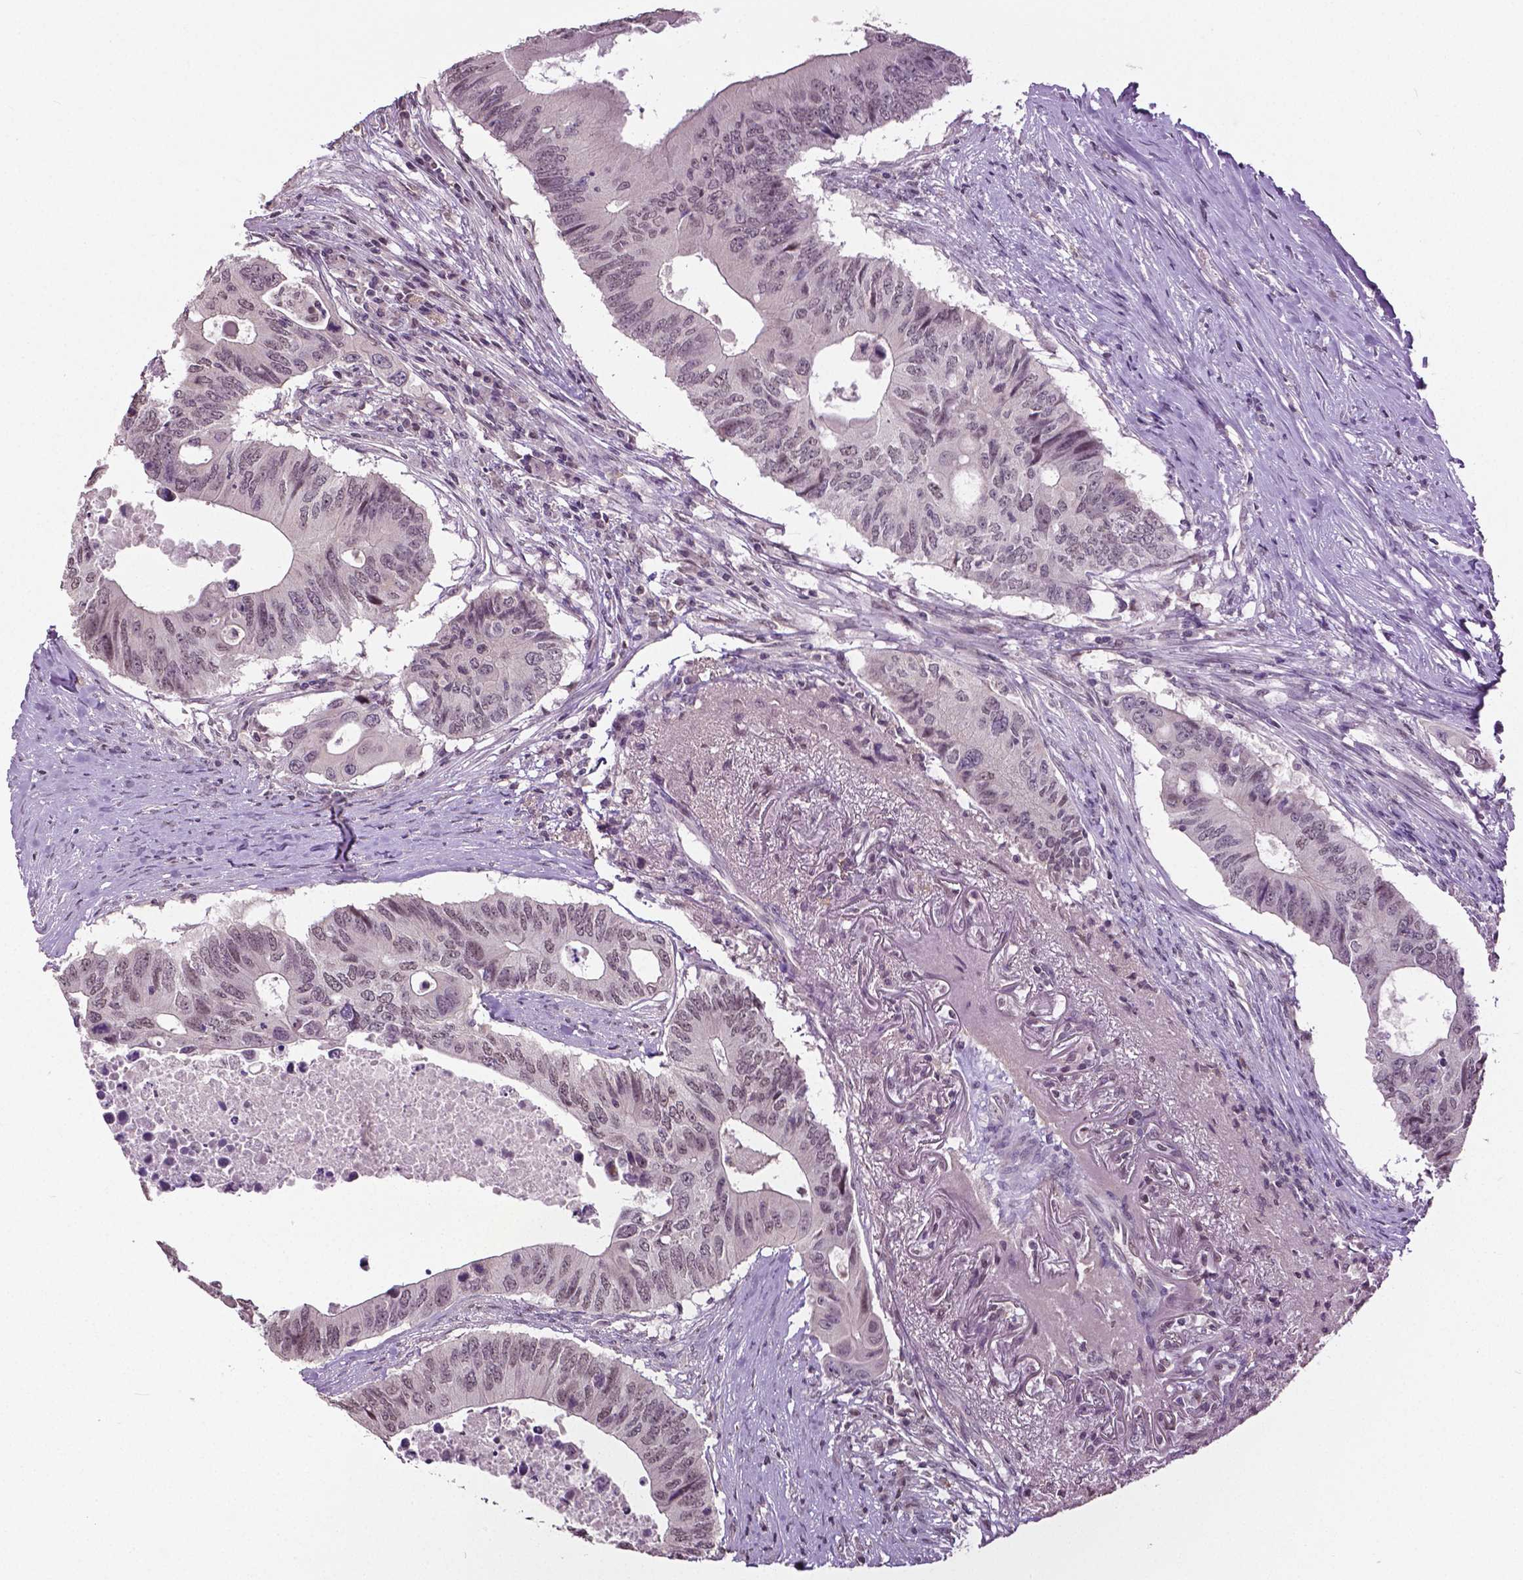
{"staining": {"intensity": "weak", "quantity": "<25%", "location": "nuclear"}, "tissue": "colorectal cancer", "cell_type": "Tumor cells", "image_type": "cancer", "snomed": [{"axis": "morphology", "description": "Adenocarcinoma, NOS"}, {"axis": "topography", "description": "Colon"}], "caption": "Adenocarcinoma (colorectal) was stained to show a protein in brown. There is no significant expression in tumor cells. (Brightfield microscopy of DAB (3,3'-diaminobenzidine) immunohistochemistry (IHC) at high magnification).", "gene": "DLX5", "patient": {"sex": "male", "age": 71}}